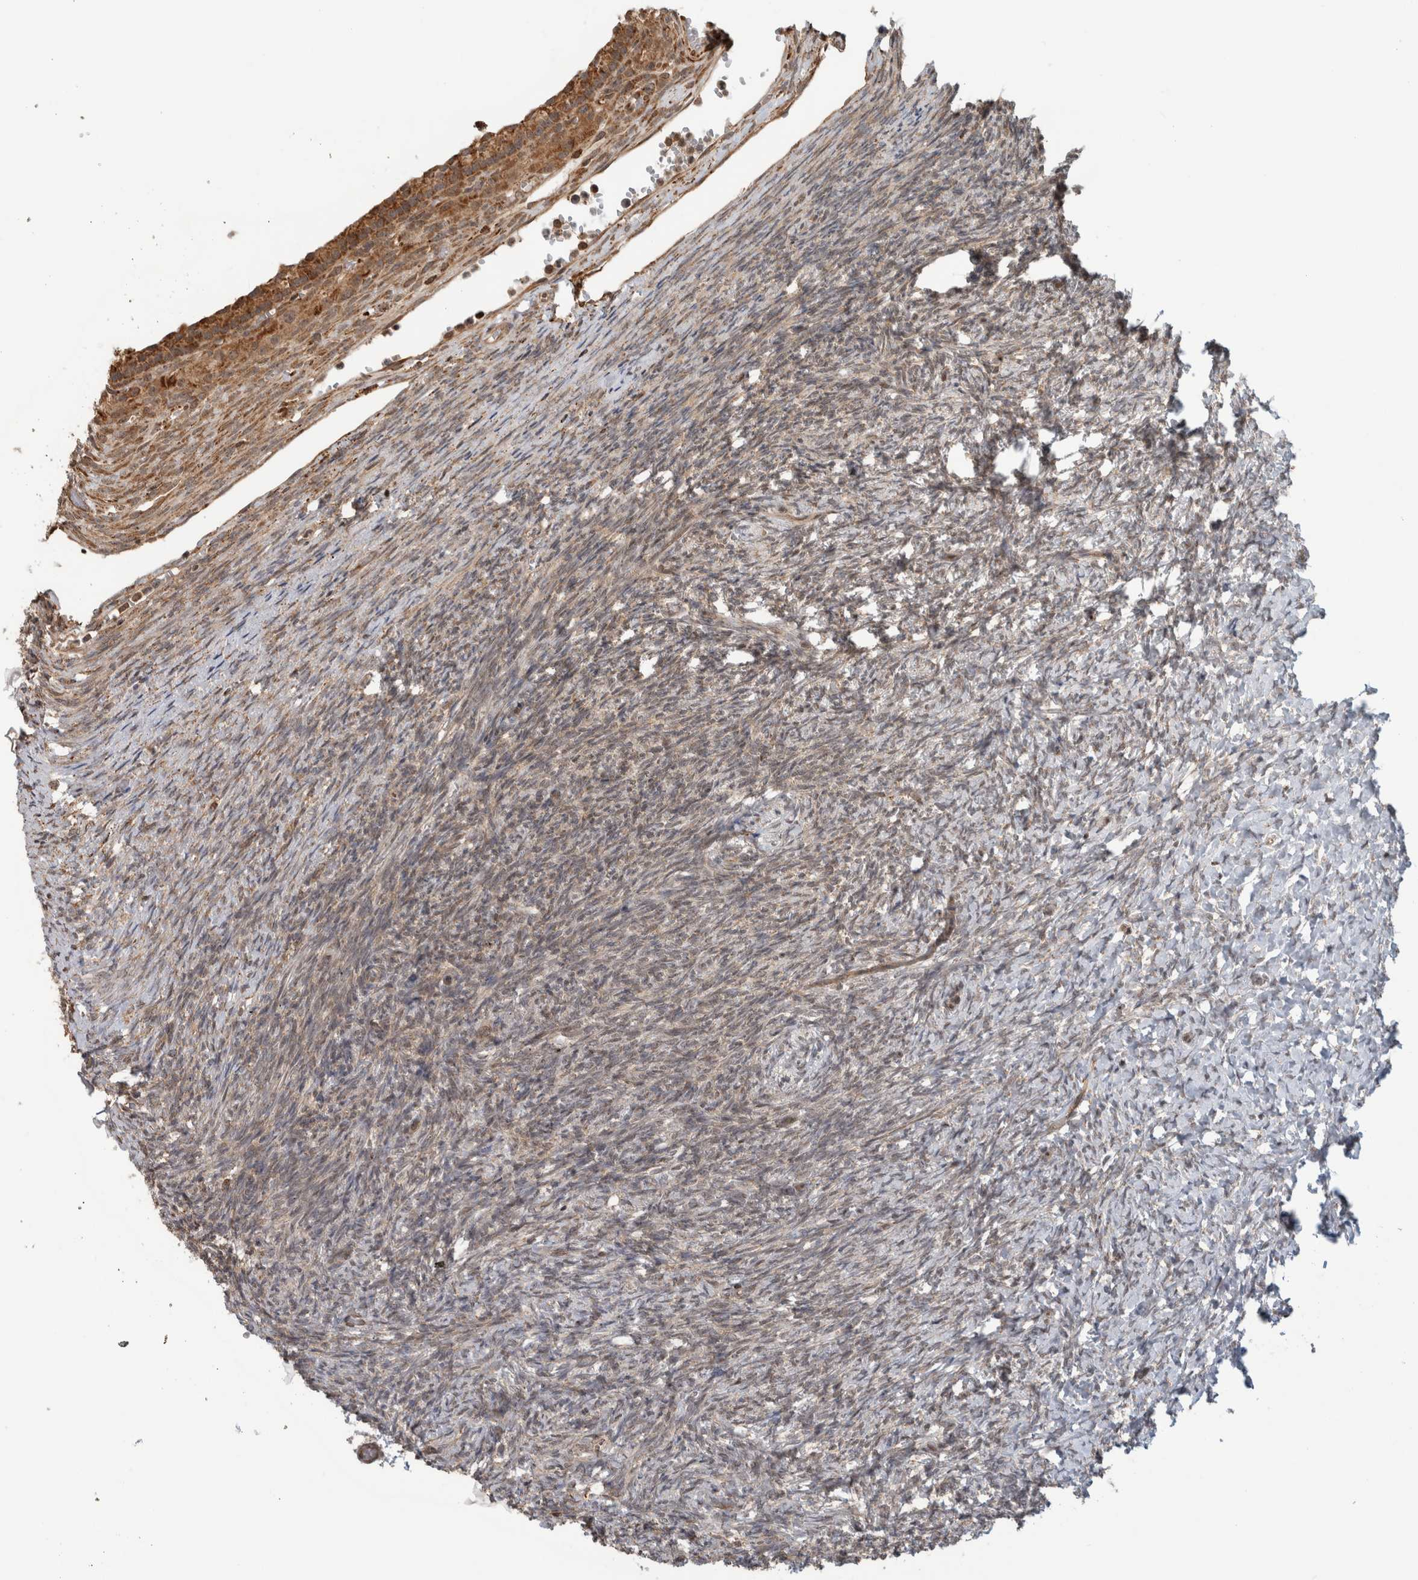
{"staining": {"intensity": "weak", "quantity": ">75%", "location": "cytoplasmic/membranous"}, "tissue": "ovary", "cell_type": "Ovarian stroma cells", "image_type": "normal", "snomed": [{"axis": "morphology", "description": "Normal tissue, NOS"}, {"axis": "topography", "description": "Ovary"}], "caption": "Protein expression analysis of benign human ovary reveals weak cytoplasmic/membranous positivity in about >75% of ovarian stroma cells.", "gene": "MS4A7", "patient": {"sex": "female", "age": 41}}